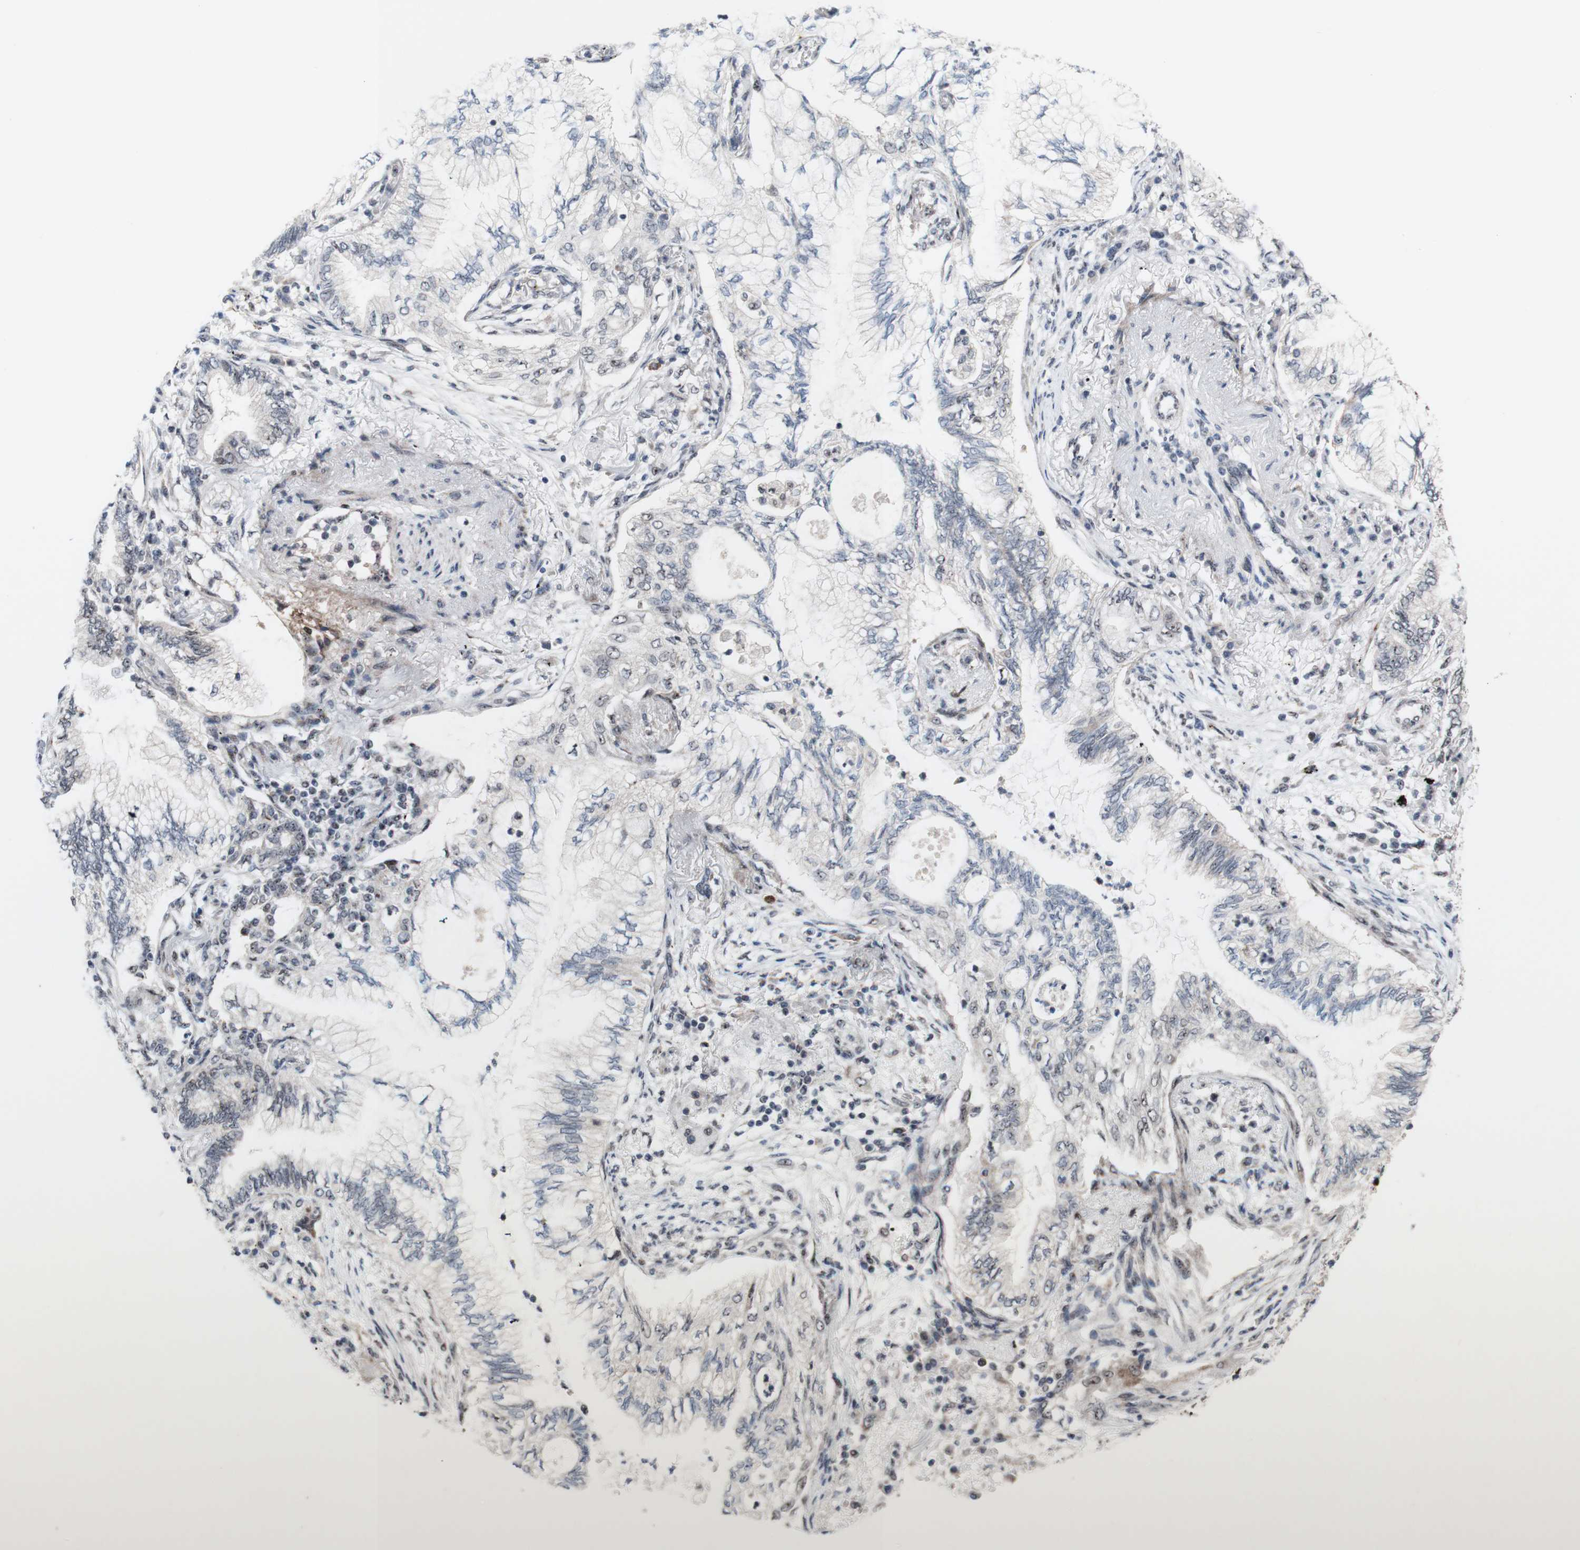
{"staining": {"intensity": "negative", "quantity": "none", "location": "none"}, "tissue": "lung cancer", "cell_type": "Tumor cells", "image_type": "cancer", "snomed": [{"axis": "morphology", "description": "Normal tissue, NOS"}, {"axis": "morphology", "description": "Adenocarcinoma, NOS"}, {"axis": "topography", "description": "Bronchus"}, {"axis": "topography", "description": "Lung"}], "caption": "The micrograph shows no staining of tumor cells in lung adenocarcinoma.", "gene": "POLR1A", "patient": {"sex": "female", "age": 70}}